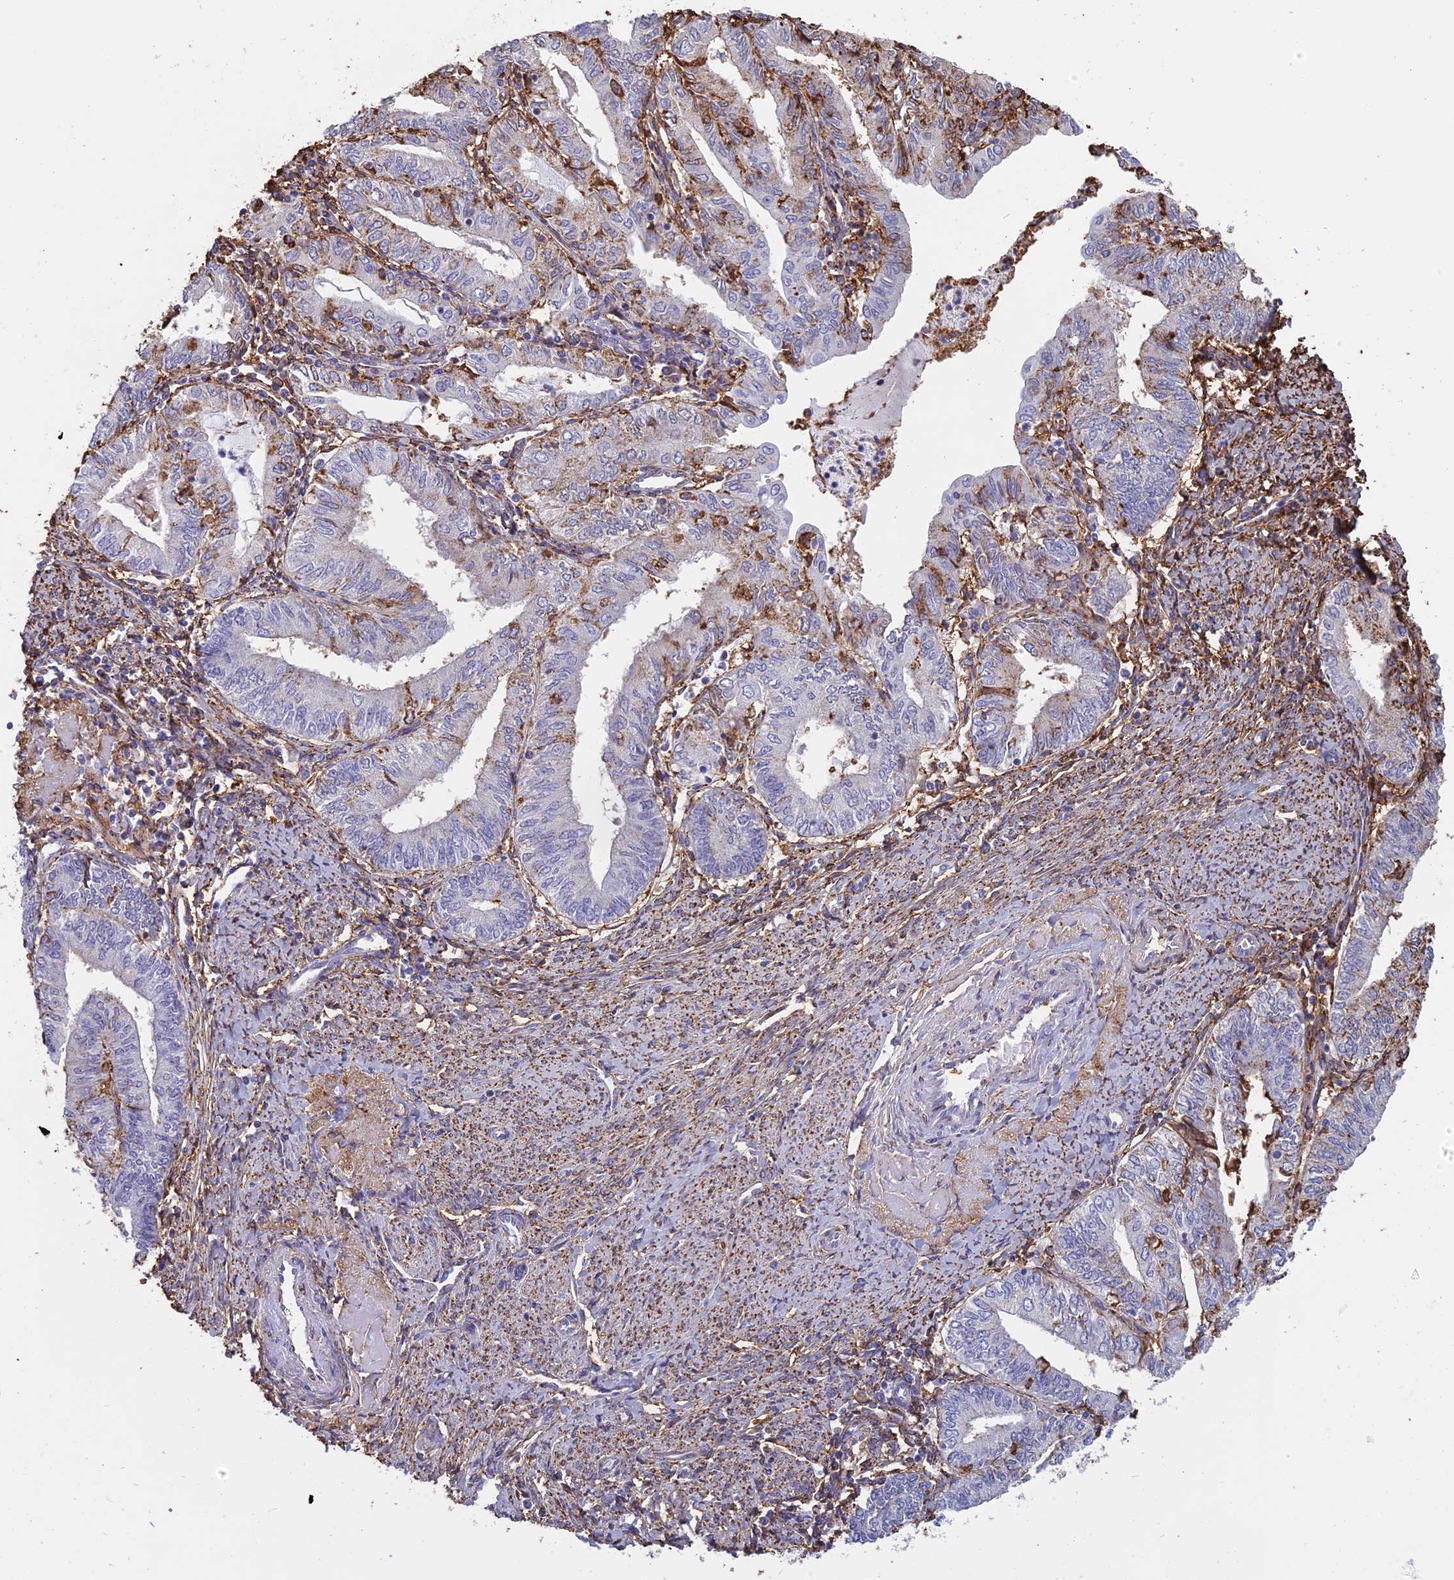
{"staining": {"intensity": "negative", "quantity": "none", "location": "none"}, "tissue": "endometrial cancer", "cell_type": "Tumor cells", "image_type": "cancer", "snomed": [{"axis": "morphology", "description": "Adenocarcinoma, NOS"}, {"axis": "topography", "description": "Endometrium"}], "caption": "DAB (3,3'-diaminobenzidine) immunohistochemical staining of endometrial cancer exhibits no significant positivity in tumor cells.", "gene": "TMEM255B", "patient": {"sex": "female", "age": 66}}